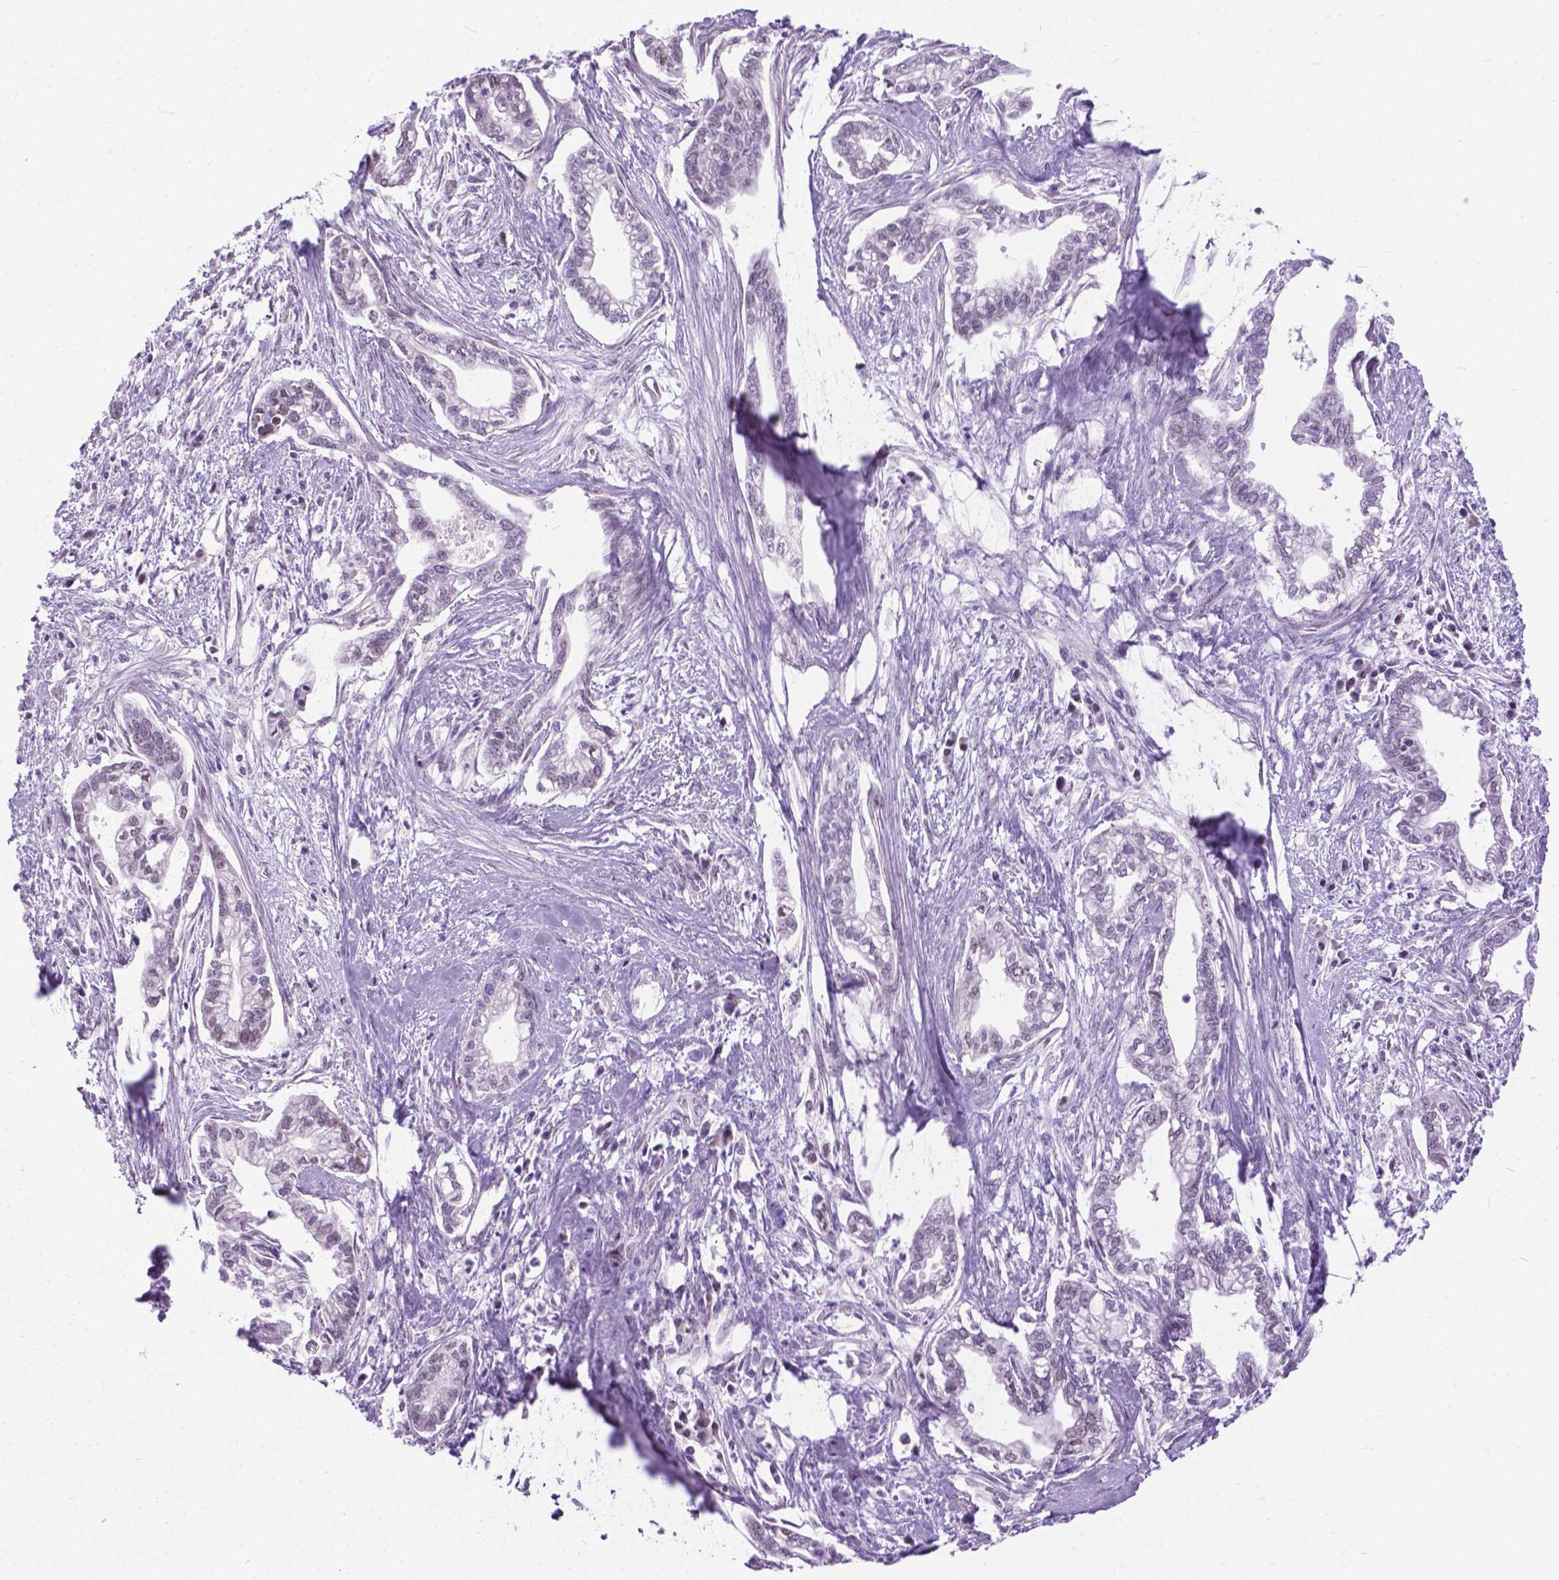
{"staining": {"intensity": "negative", "quantity": "none", "location": "none"}, "tissue": "cervical cancer", "cell_type": "Tumor cells", "image_type": "cancer", "snomed": [{"axis": "morphology", "description": "Adenocarcinoma, NOS"}, {"axis": "topography", "description": "Cervix"}], "caption": "IHC micrograph of human cervical adenocarcinoma stained for a protein (brown), which exhibits no positivity in tumor cells.", "gene": "APCDD1L", "patient": {"sex": "female", "age": 62}}